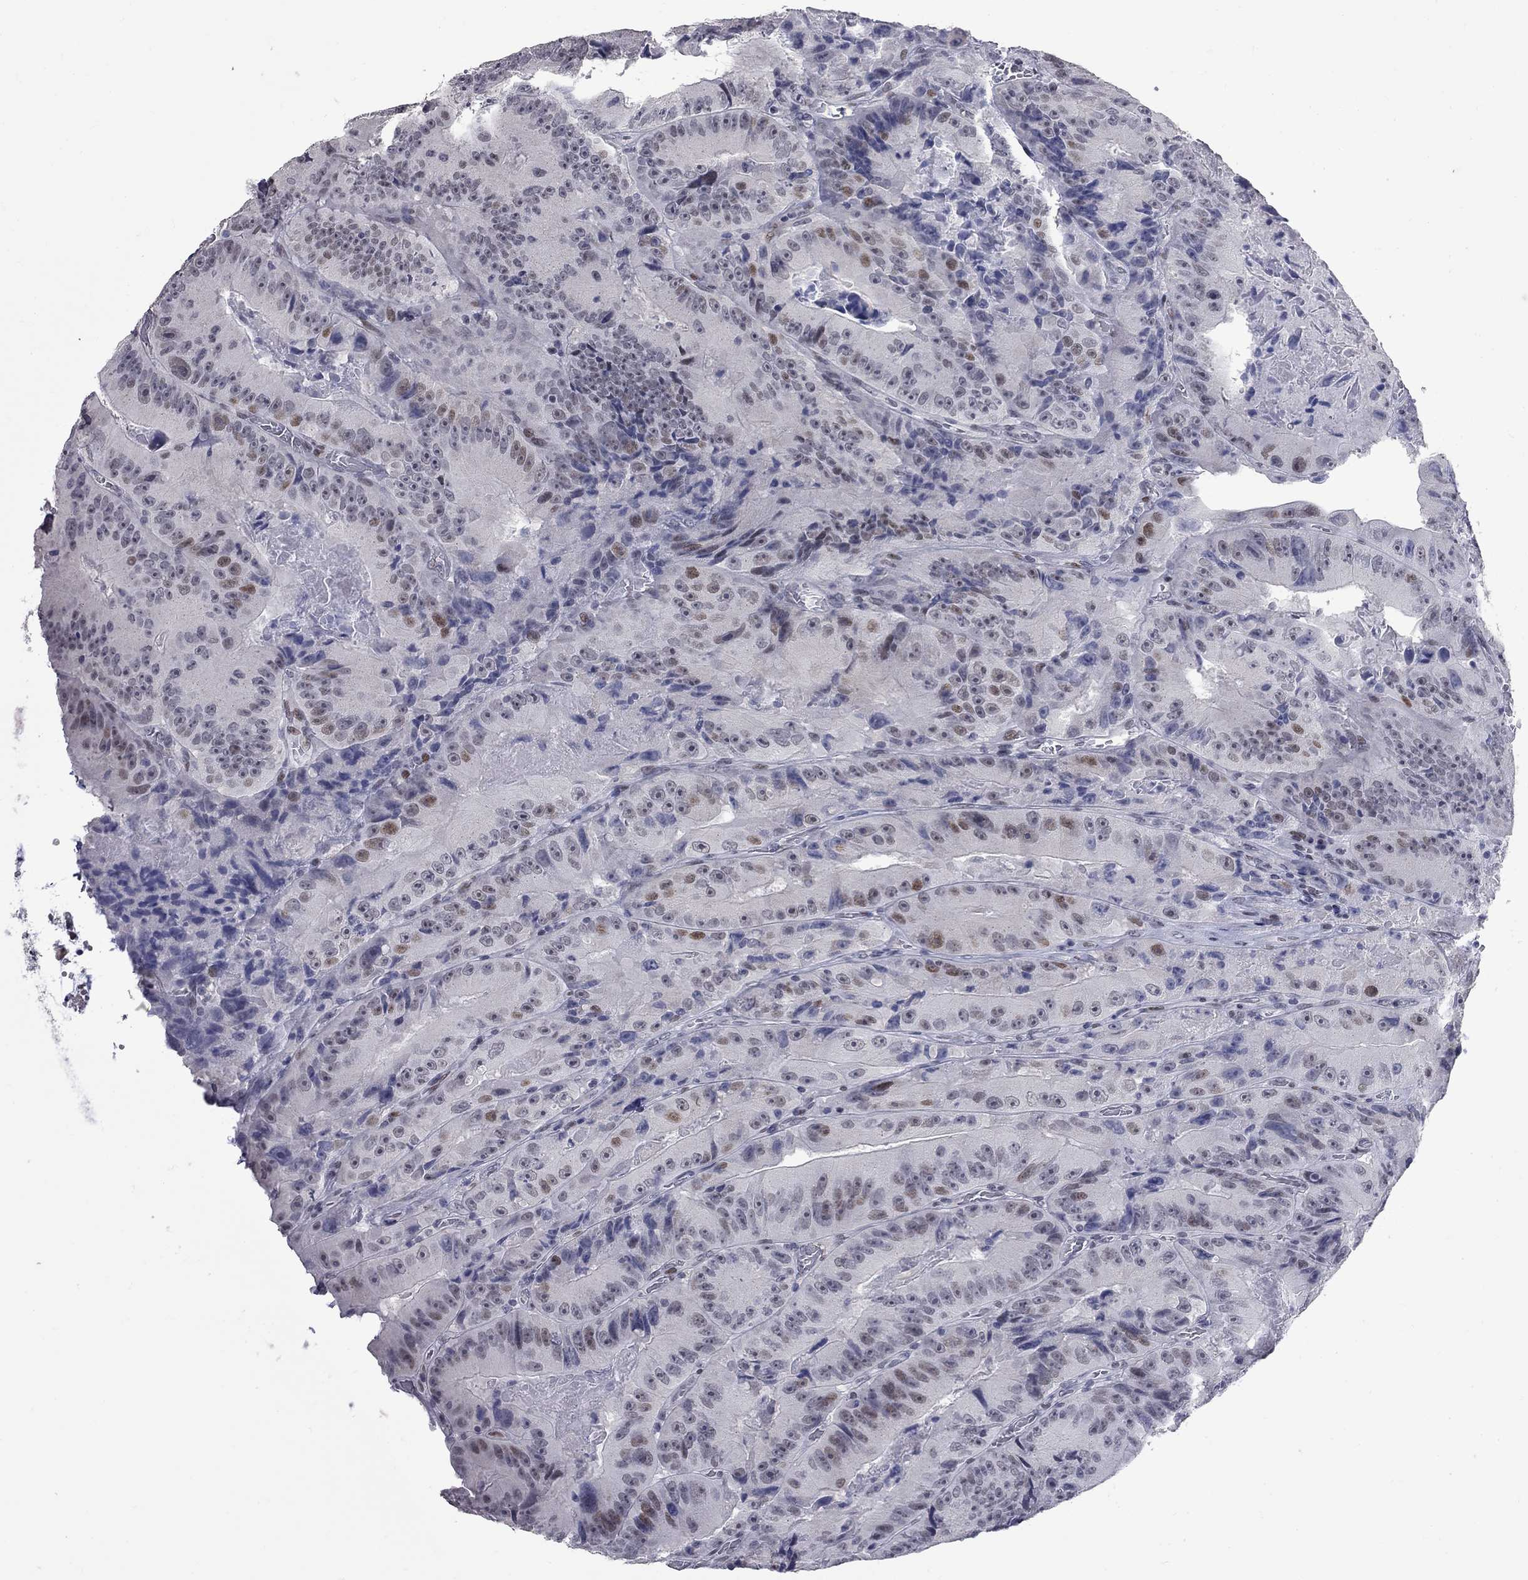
{"staining": {"intensity": "moderate", "quantity": "<25%", "location": "nuclear"}, "tissue": "colorectal cancer", "cell_type": "Tumor cells", "image_type": "cancer", "snomed": [{"axis": "morphology", "description": "Adenocarcinoma, NOS"}, {"axis": "topography", "description": "Colon"}], "caption": "About <25% of tumor cells in colorectal adenocarcinoma reveal moderate nuclear protein staining as visualized by brown immunohistochemical staining.", "gene": "ZNF154", "patient": {"sex": "female", "age": 86}}